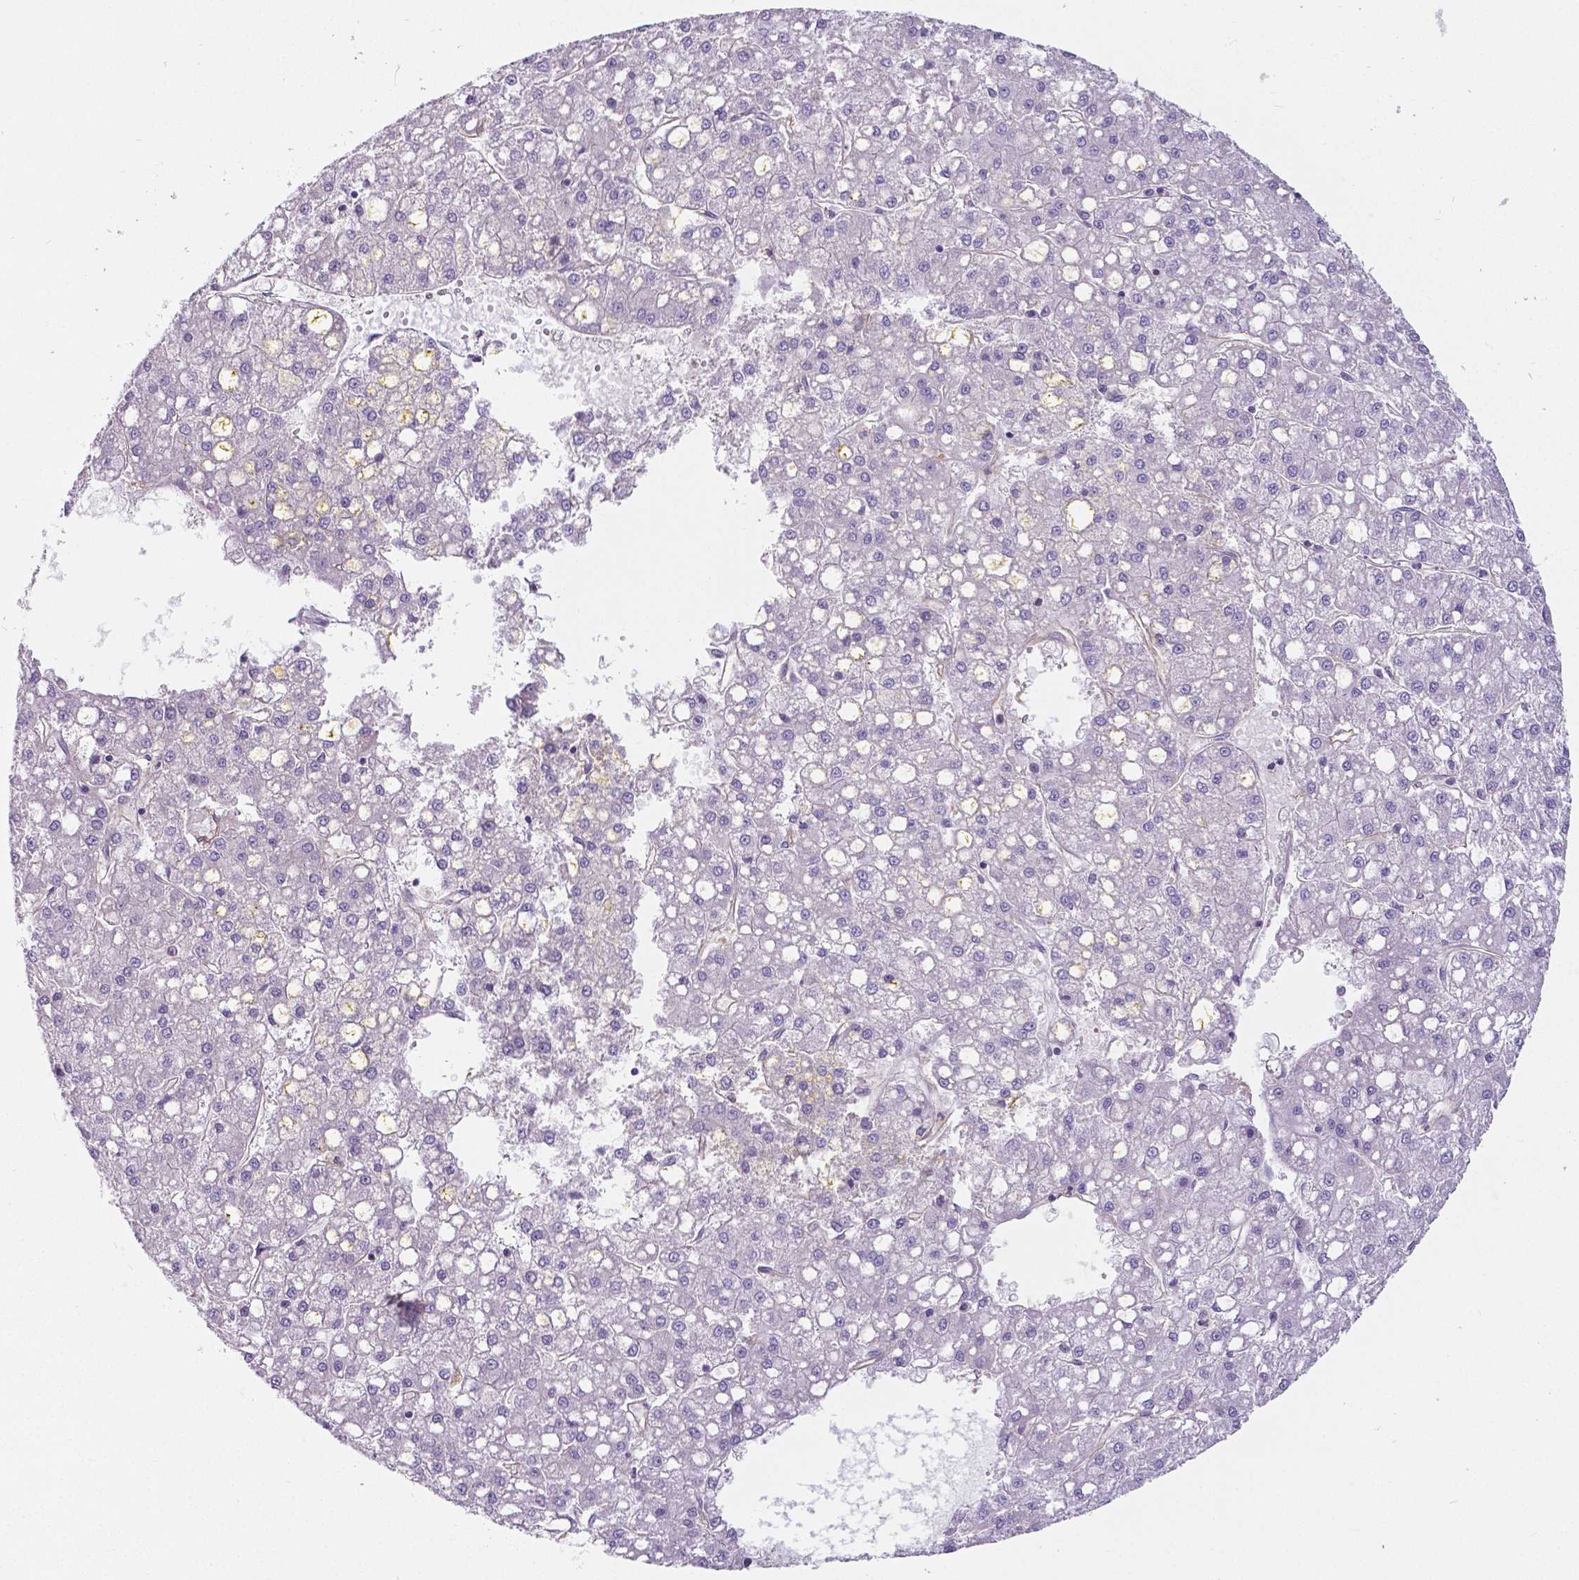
{"staining": {"intensity": "negative", "quantity": "none", "location": "none"}, "tissue": "liver cancer", "cell_type": "Tumor cells", "image_type": "cancer", "snomed": [{"axis": "morphology", "description": "Carcinoma, Hepatocellular, NOS"}, {"axis": "topography", "description": "Liver"}], "caption": "Liver cancer (hepatocellular carcinoma) was stained to show a protein in brown. There is no significant expression in tumor cells.", "gene": "CRMP1", "patient": {"sex": "male", "age": 67}}